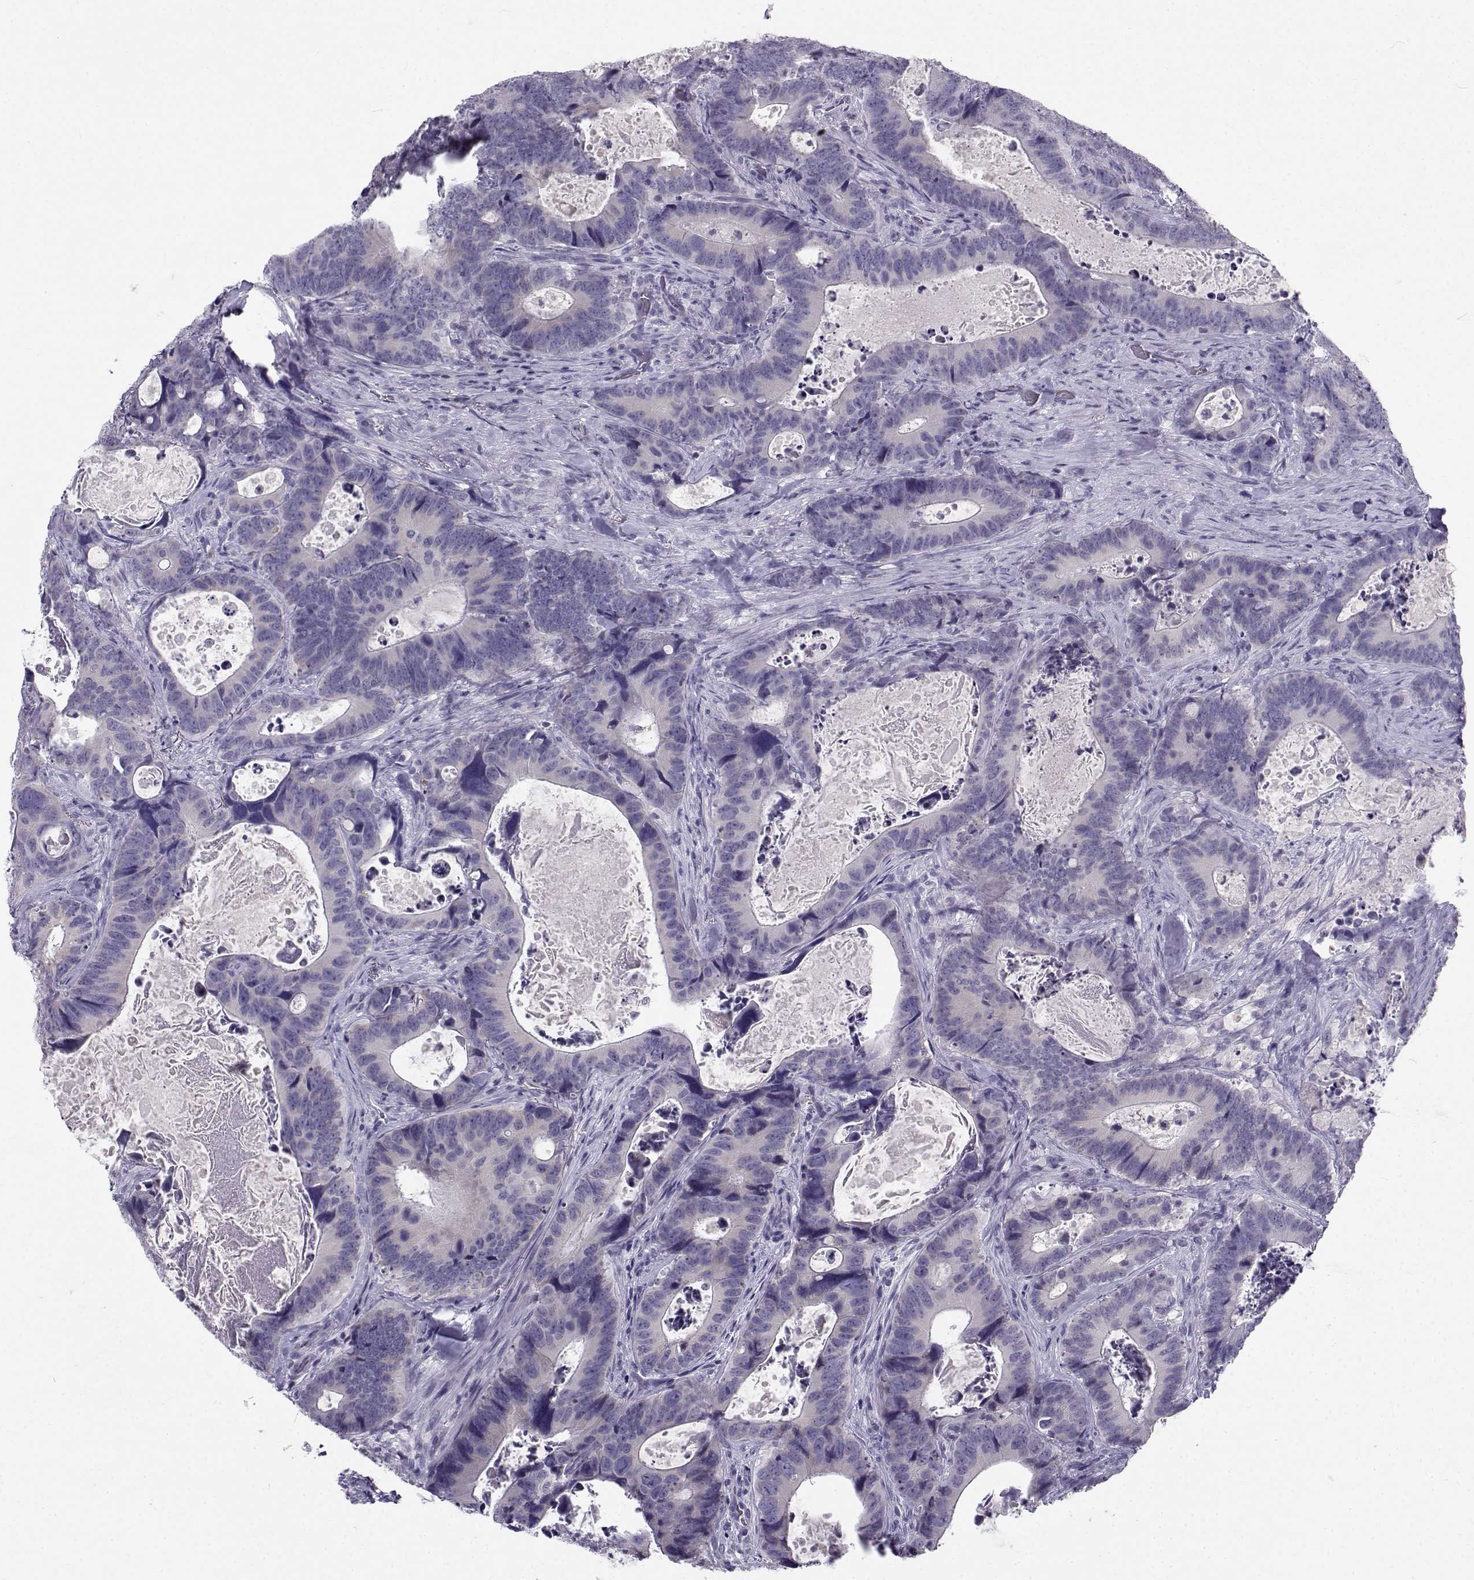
{"staining": {"intensity": "negative", "quantity": "none", "location": "none"}, "tissue": "colorectal cancer", "cell_type": "Tumor cells", "image_type": "cancer", "snomed": [{"axis": "morphology", "description": "Adenocarcinoma, NOS"}, {"axis": "topography", "description": "Colon"}], "caption": "Immunohistochemistry (IHC) of colorectal adenocarcinoma displays no expression in tumor cells.", "gene": "FAM166A", "patient": {"sex": "female", "age": 82}}